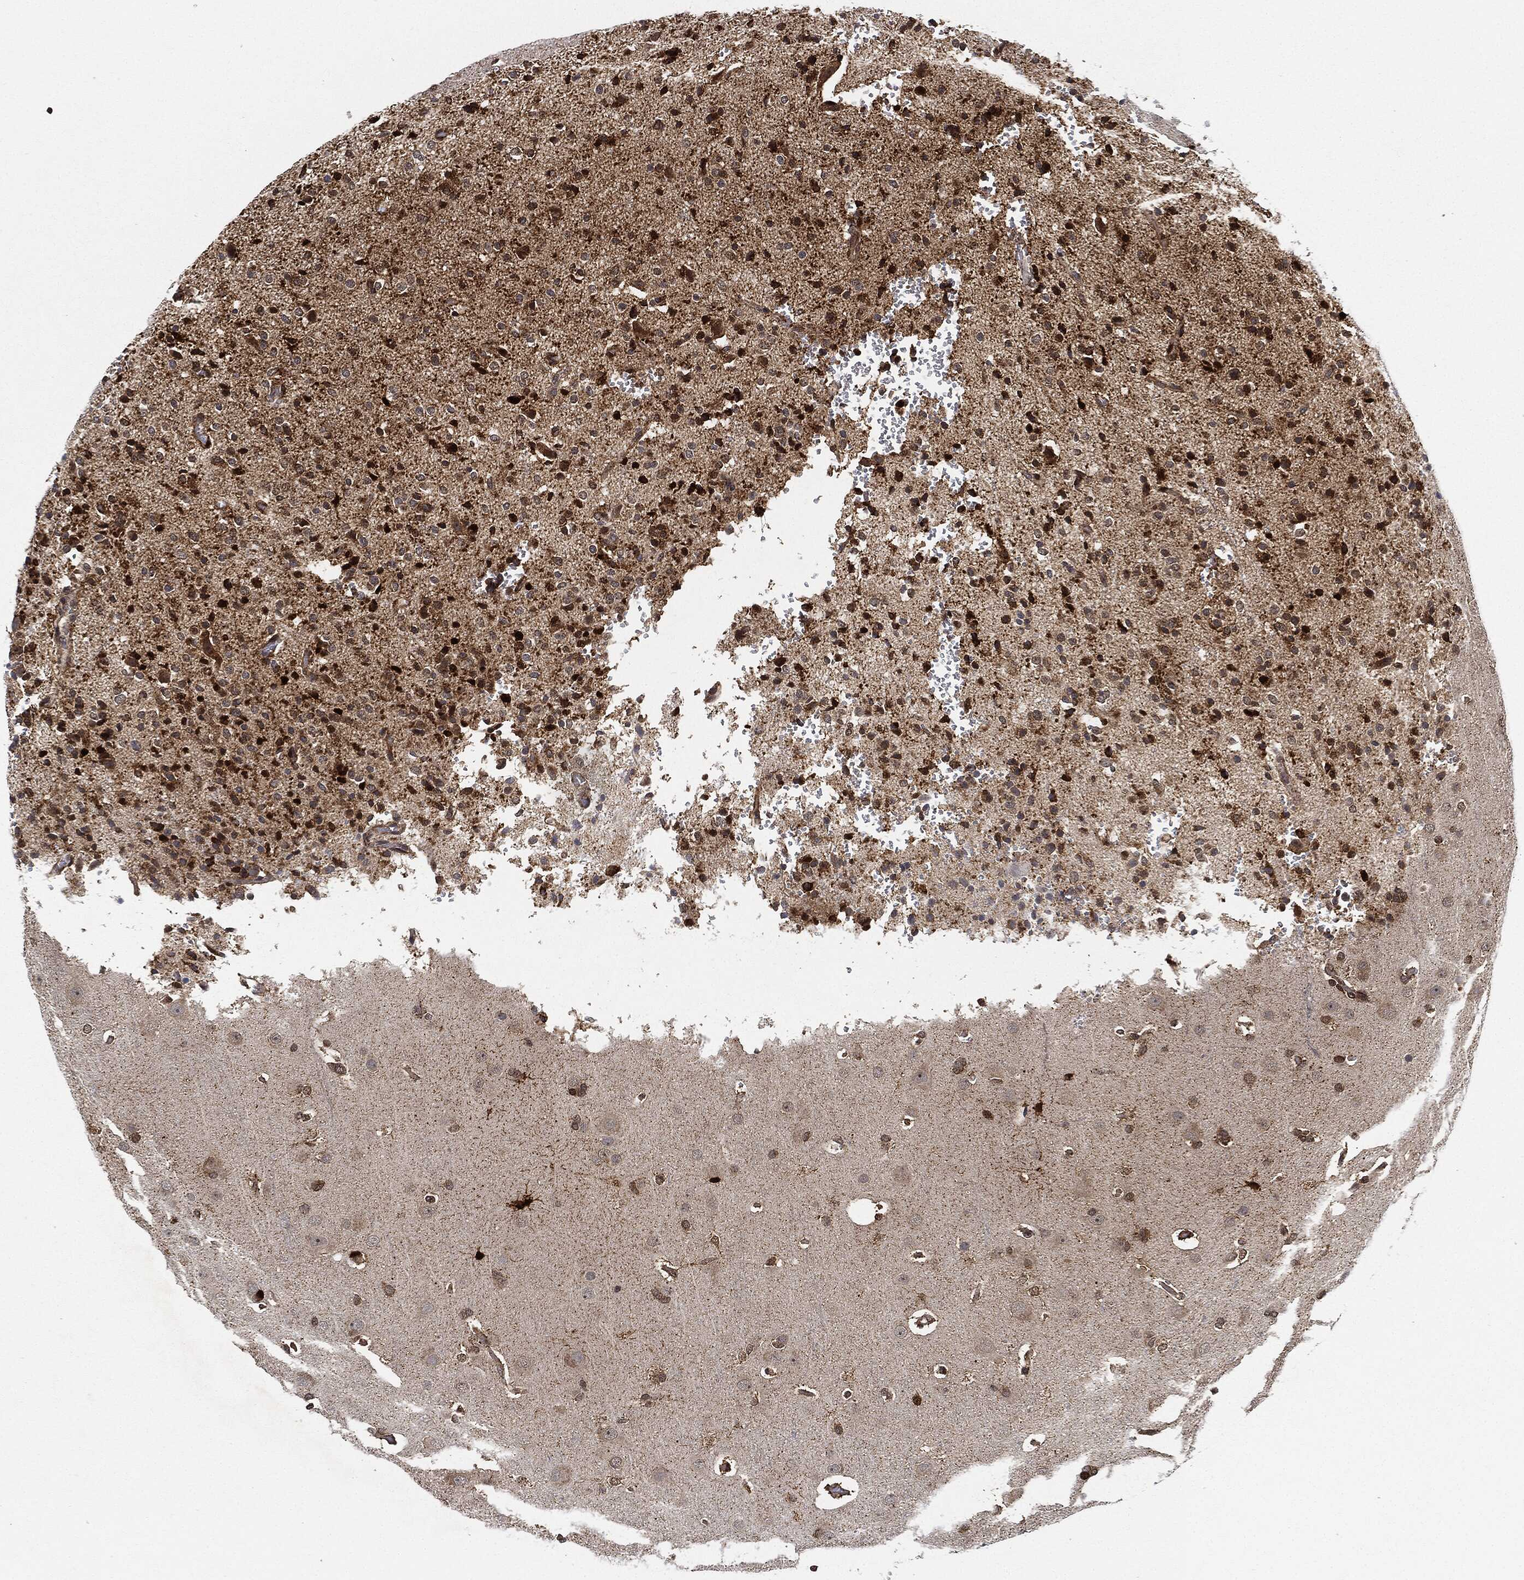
{"staining": {"intensity": "moderate", "quantity": ">75%", "location": "cytoplasmic/membranous"}, "tissue": "glioma", "cell_type": "Tumor cells", "image_type": "cancer", "snomed": [{"axis": "morphology", "description": "Glioma, malignant, Low grade"}, {"axis": "topography", "description": "Brain"}], "caption": "IHC staining of malignant glioma (low-grade), which shows medium levels of moderate cytoplasmic/membranous positivity in approximately >75% of tumor cells indicating moderate cytoplasmic/membranous protein expression. The staining was performed using DAB (brown) for protein detection and nuclei were counterstained in hematoxylin (blue).", "gene": "RNASEL", "patient": {"sex": "male", "age": 41}}